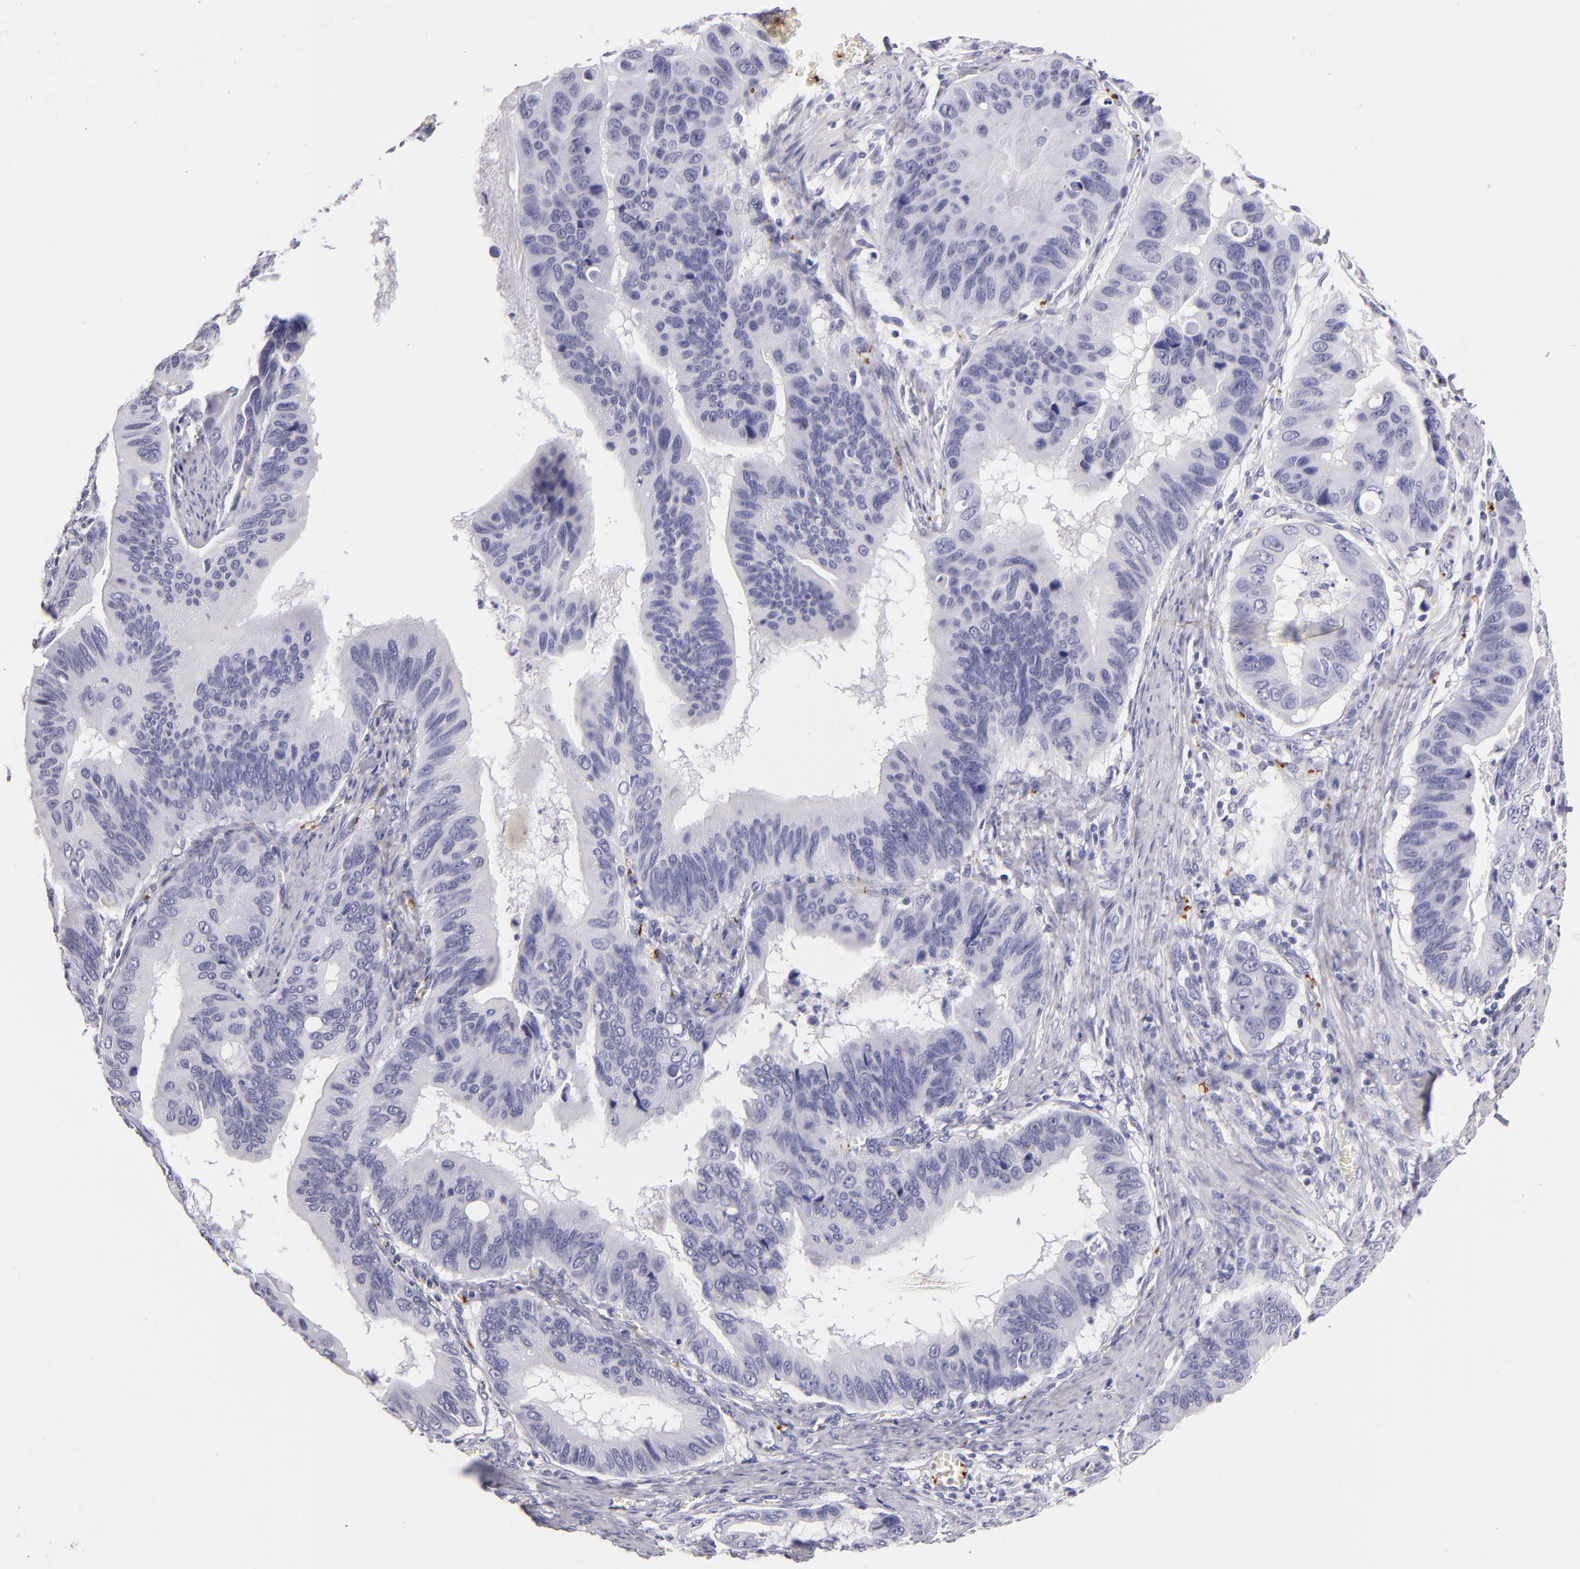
{"staining": {"intensity": "negative", "quantity": "none", "location": "none"}, "tissue": "stomach cancer", "cell_type": "Tumor cells", "image_type": "cancer", "snomed": [{"axis": "morphology", "description": "Adenocarcinoma, NOS"}, {"axis": "topography", "description": "Stomach, upper"}], "caption": "Stomach cancer (adenocarcinoma) stained for a protein using immunohistochemistry (IHC) exhibits no positivity tumor cells.", "gene": "GP1BA", "patient": {"sex": "male", "age": 80}}